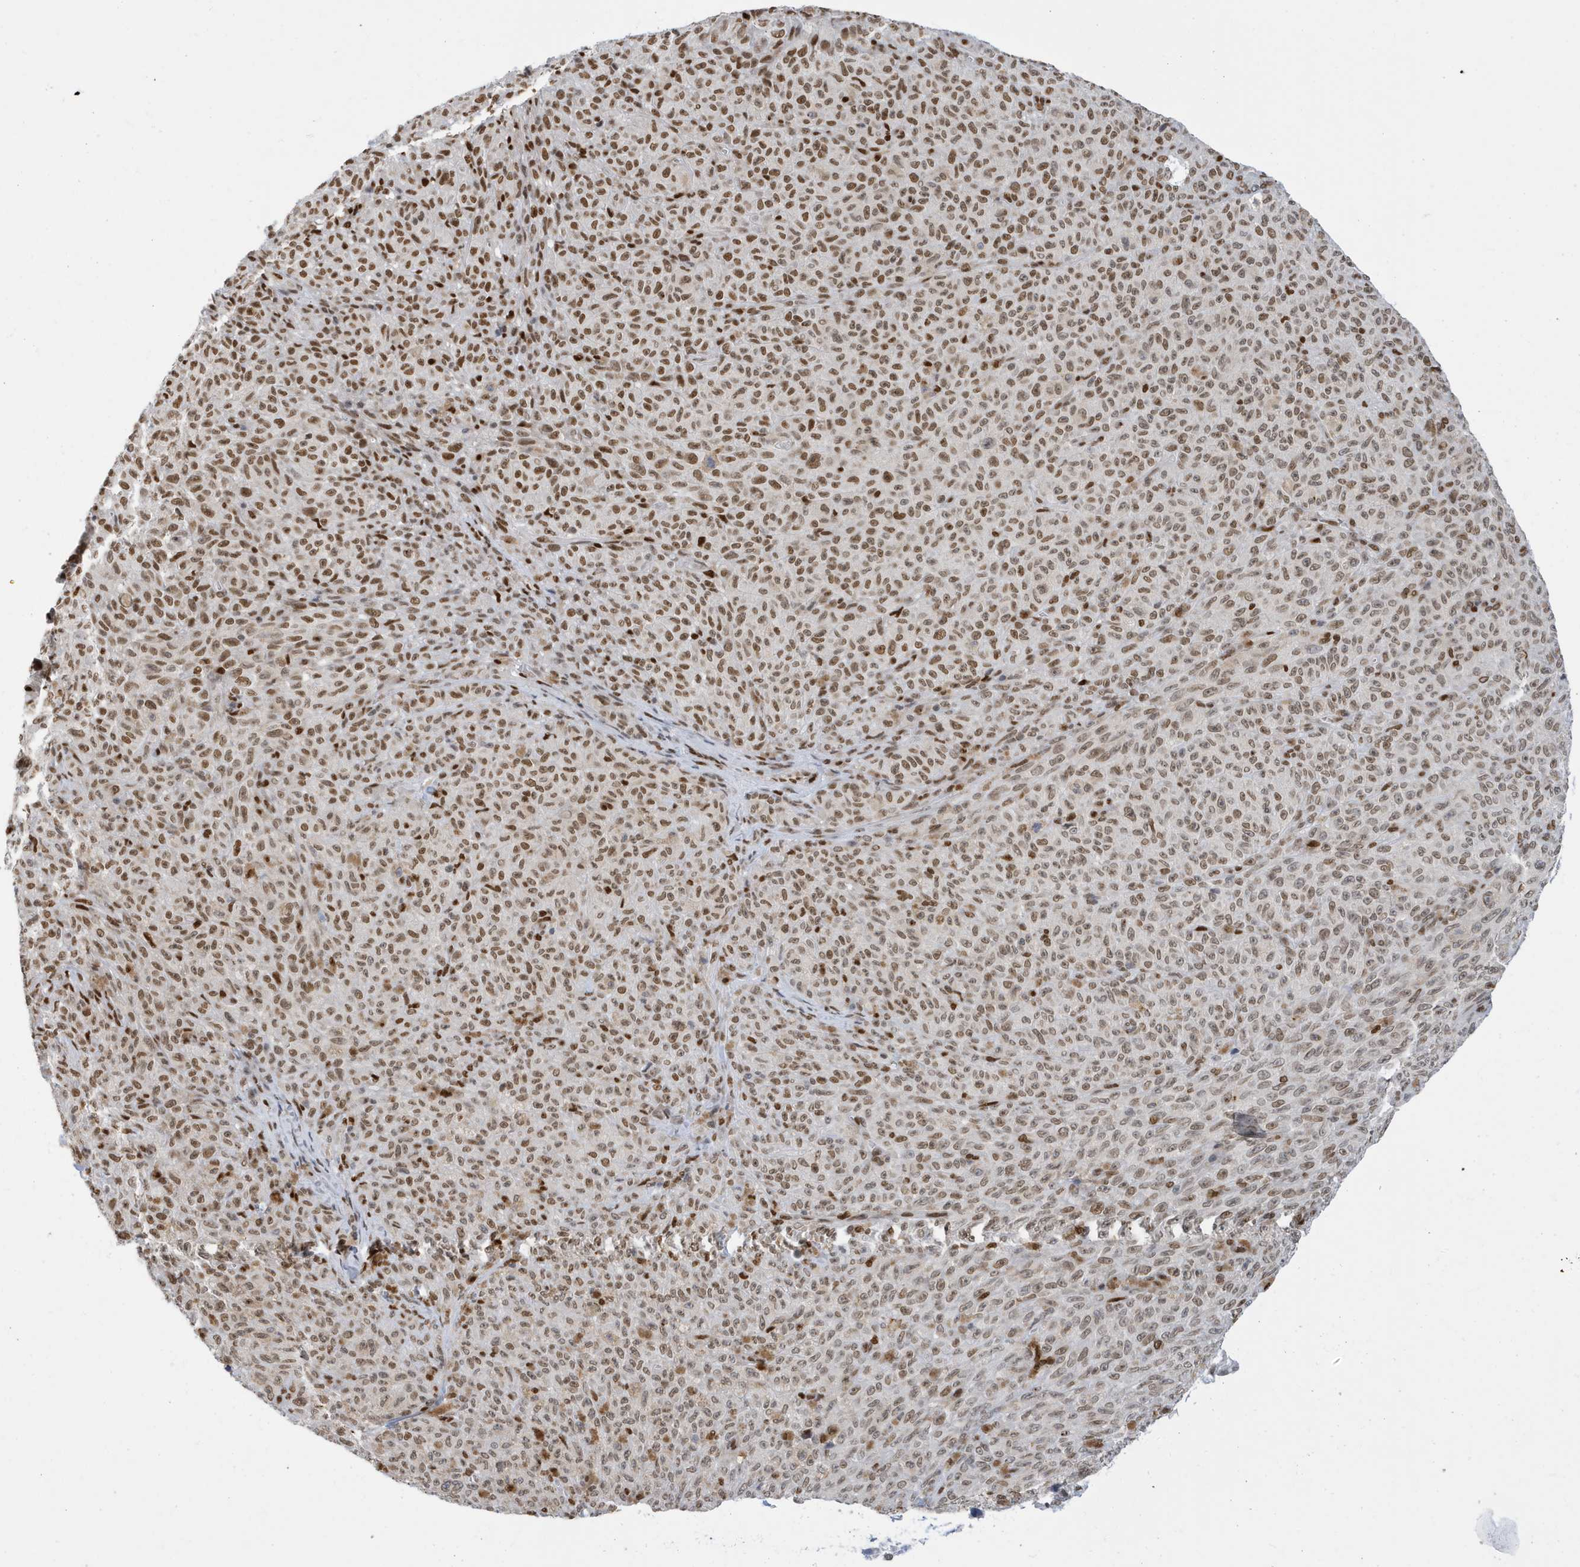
{"staining": {"intensity": "moderate", "quantity": ">75%", "location": "nuclear"}, "tissue": "melanoma", "cell_type": "Tumor cells", "image_type": "cancer", "snomed": [{"axis": "morphology", "description": "Malignant melanoma, NOS"}, {"axis": "topography", "description": "Skin"}], "caption": "A photomicrograph of melanoma stained for a protein exhibits moderate nuclear brown staining in tumor cells. Using DAB (3,3'-diaminobenzidine) (brown) and hematoxylin (blue) stains, captured at high magnification using brightfield microscopy.", "gene": "PCYT1A", "patient": {"sex": "female", "age": 82}}